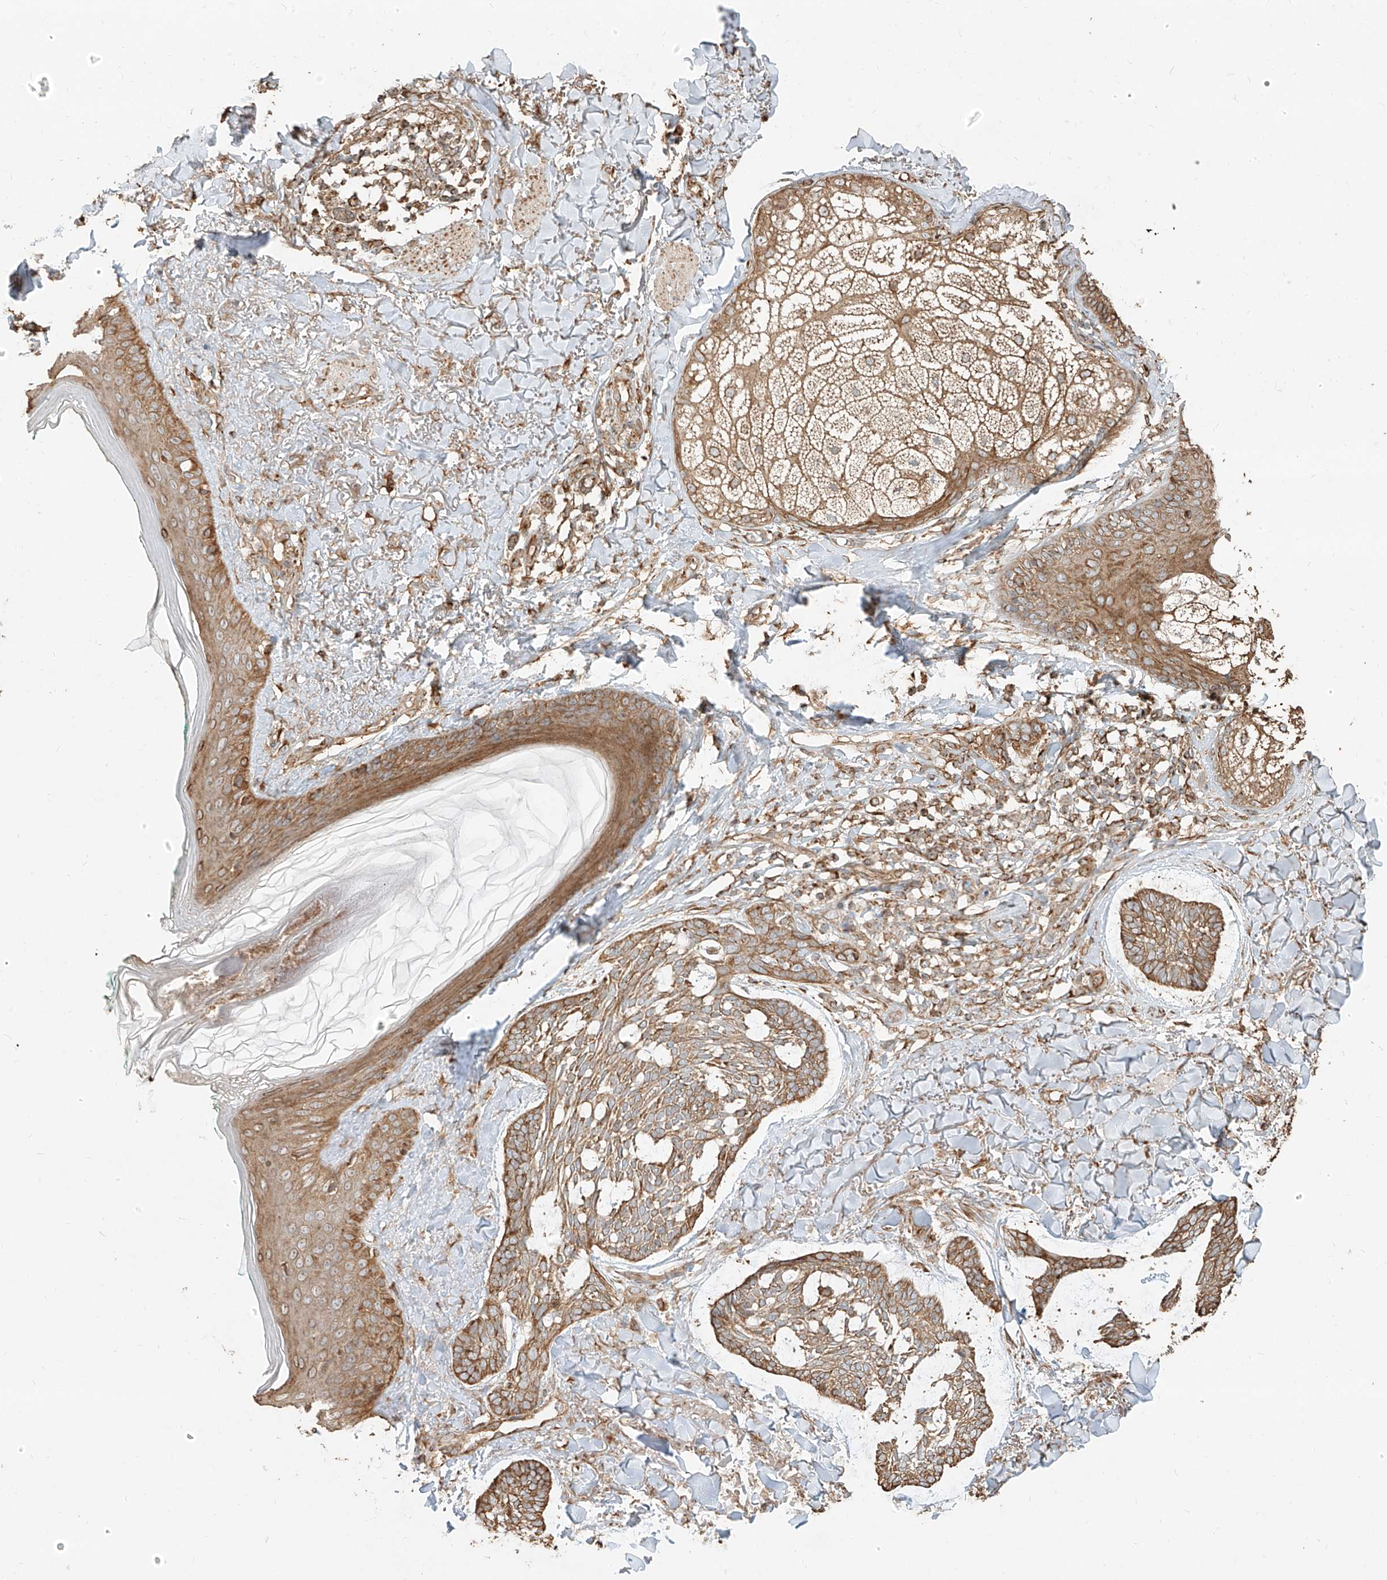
{"staining": {"intensity": "moderate", "quantity": ">75%", "location": "cytoplasmic/membranous"}, "tissue": "skin cancer", "cell_type": "Tumor cells", "image_type": "cancer", "snomed": [{"axis": "morphology", "description": "Basal cell carcinoma"}, {"axis": "topography", "description": "Skin"}], "caption": "This image displays immunohistochemistry staining of human basal cell carcinoma (skin), with medium moderate cytoplasmic/membranous expression in about >75% of tumor cells.", "gene": "EFNB1", "patient": {"sex": "male", "age": 43}}